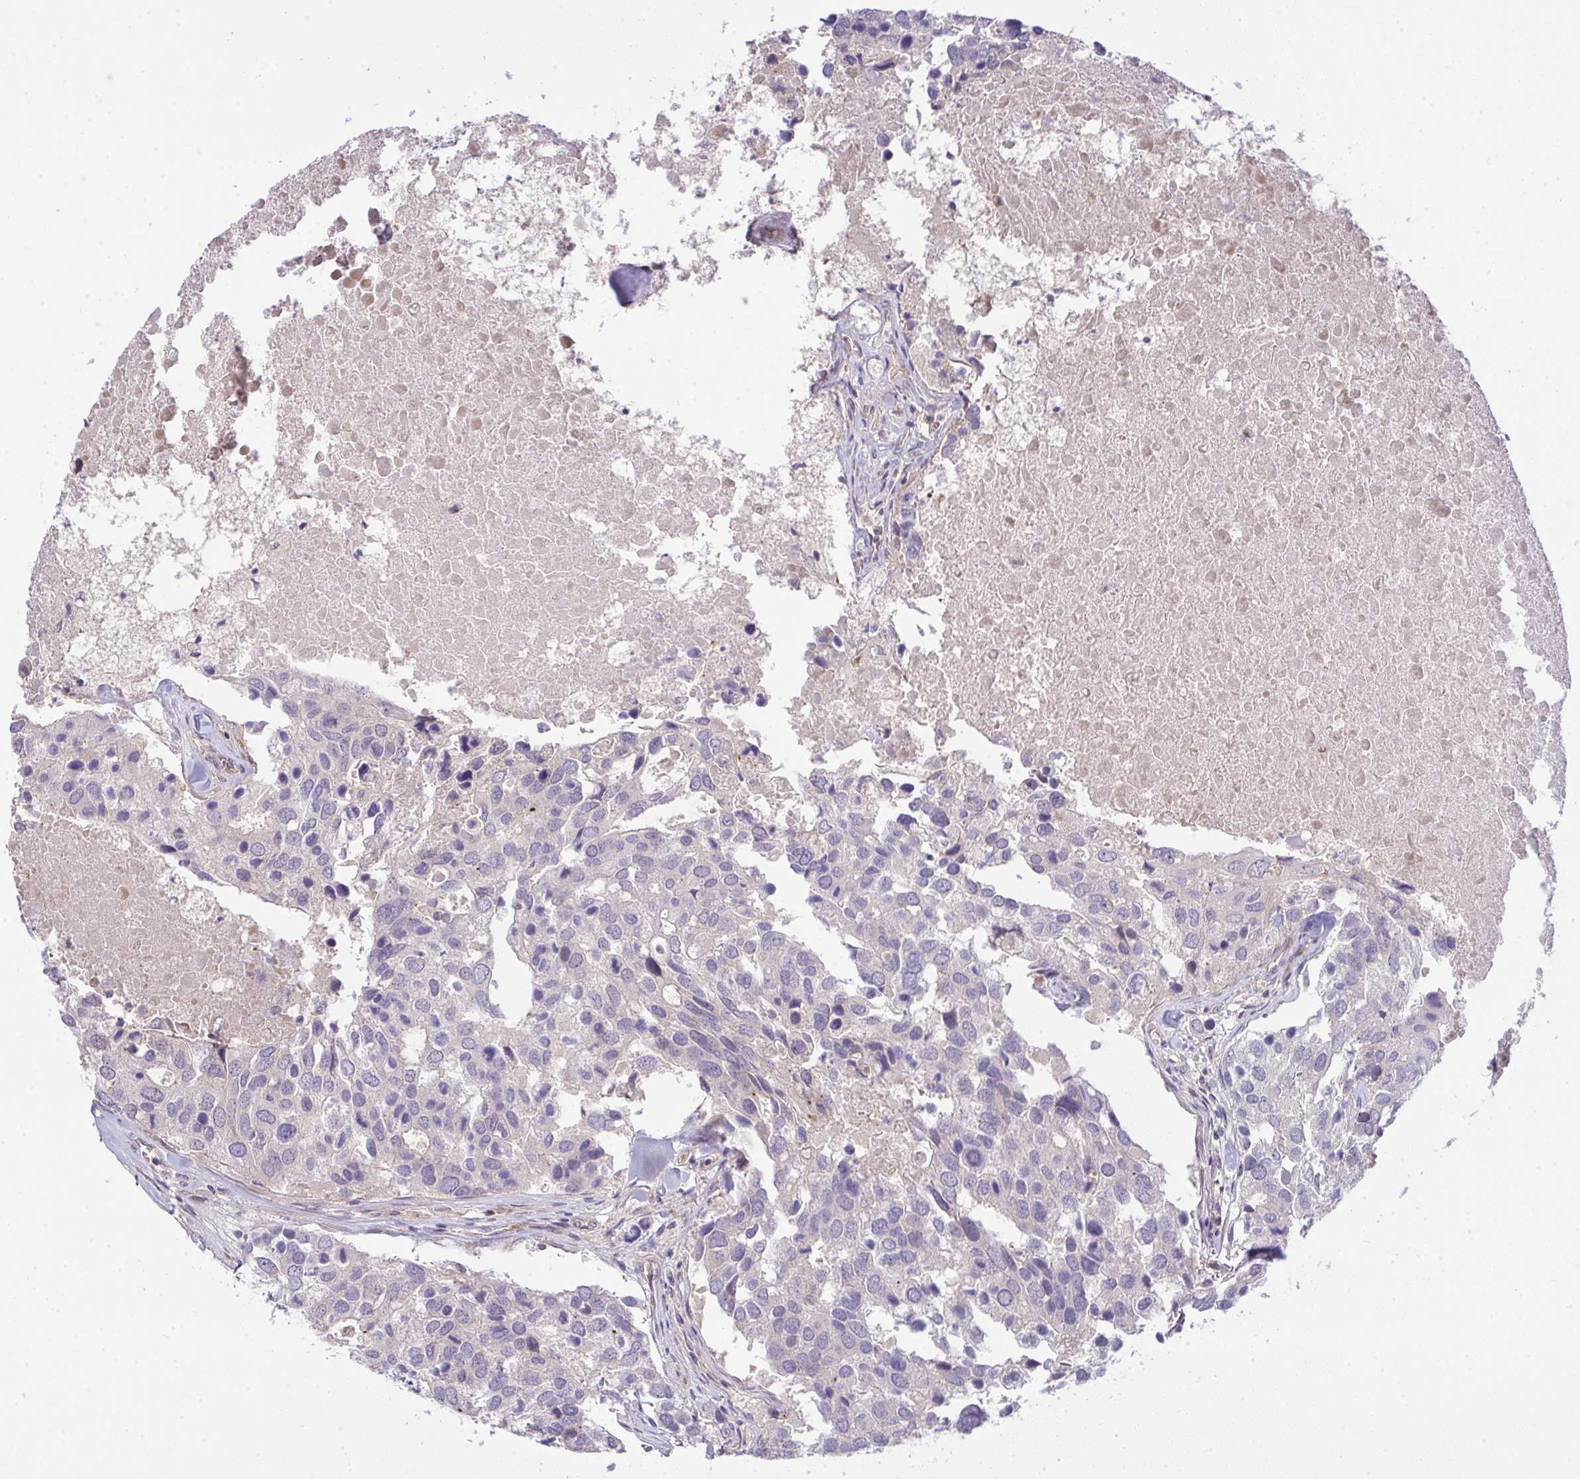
{"staining": {"intensity": "negative", "quantity": "none", "location": "none"}, "tissue": "breast cancer", "cell_type": "Tumor cells", "image_type": "cancer", "snomed": [{"axis": "morphology", "description": "Duct carcinoma"}, {"axis": "topography", "description": "Breast"}], "caption": "Protein analysis of breast cancer (infiltrating ductal carcinoma) displays no significant expression in tumor cells. (Brightfield microscopy of DAB IHC at high magnification).", "gene": "SLC9A6", "patient": {"sex": "female", "age": 83}}